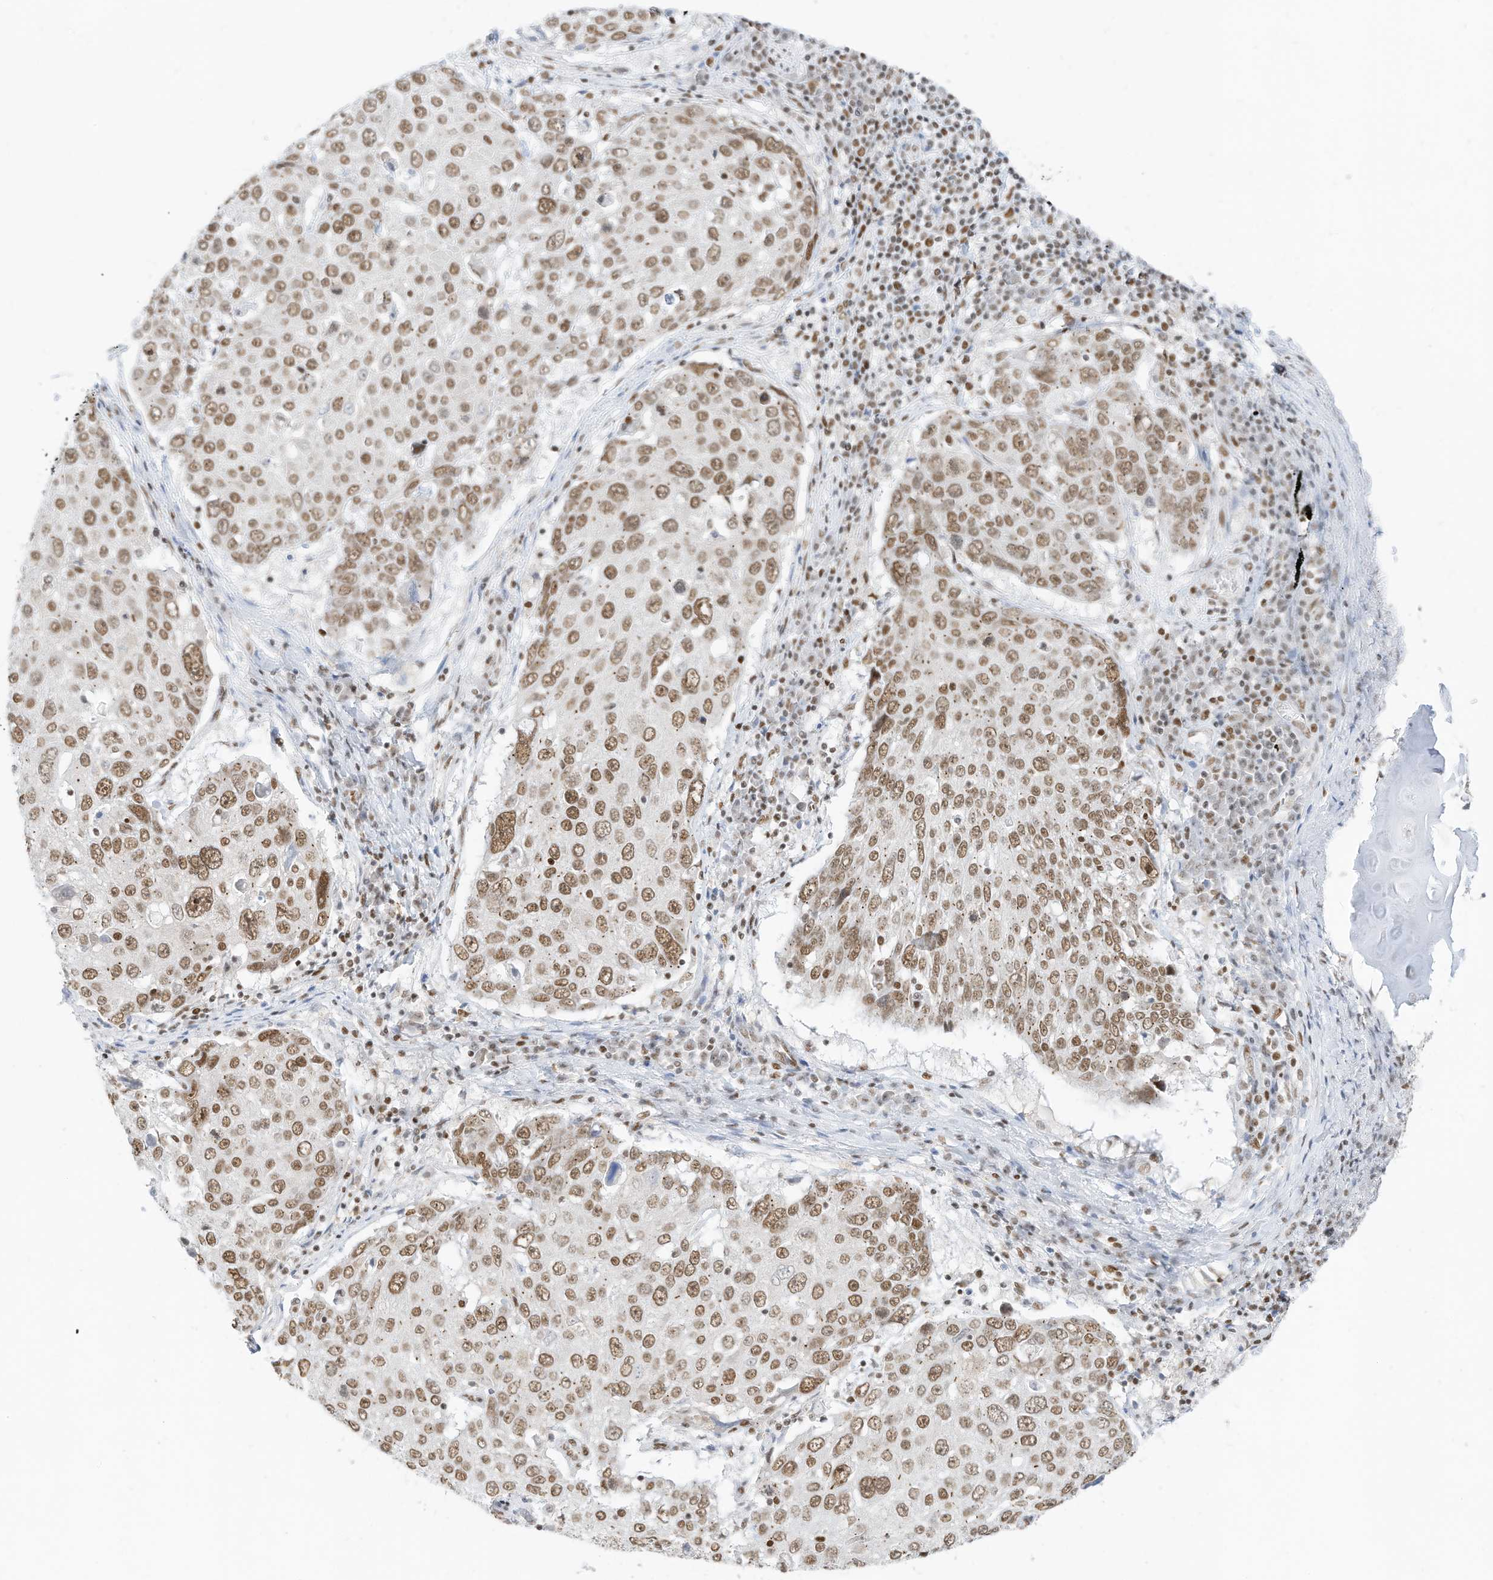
{"staining": {"intensity": "moderate", "quantity": ">75%", "location": "nuclear"}, "tissue": "lung cancer", "cell_type": "Tumor cells", "image_type": "cancer", "snomed": [{"axis": "morphology", "description": "Squamous cell carcinoma, NOS"}, {"axis": "topography", "description": "Lung"}], "caption": "Moderate nuclear positivity is present in about >75% of tumor cells in lung cancer (squamous cell carcinoma).", "gene": "SMARCA2", "patient": {"sex": "male", "age": 65}}